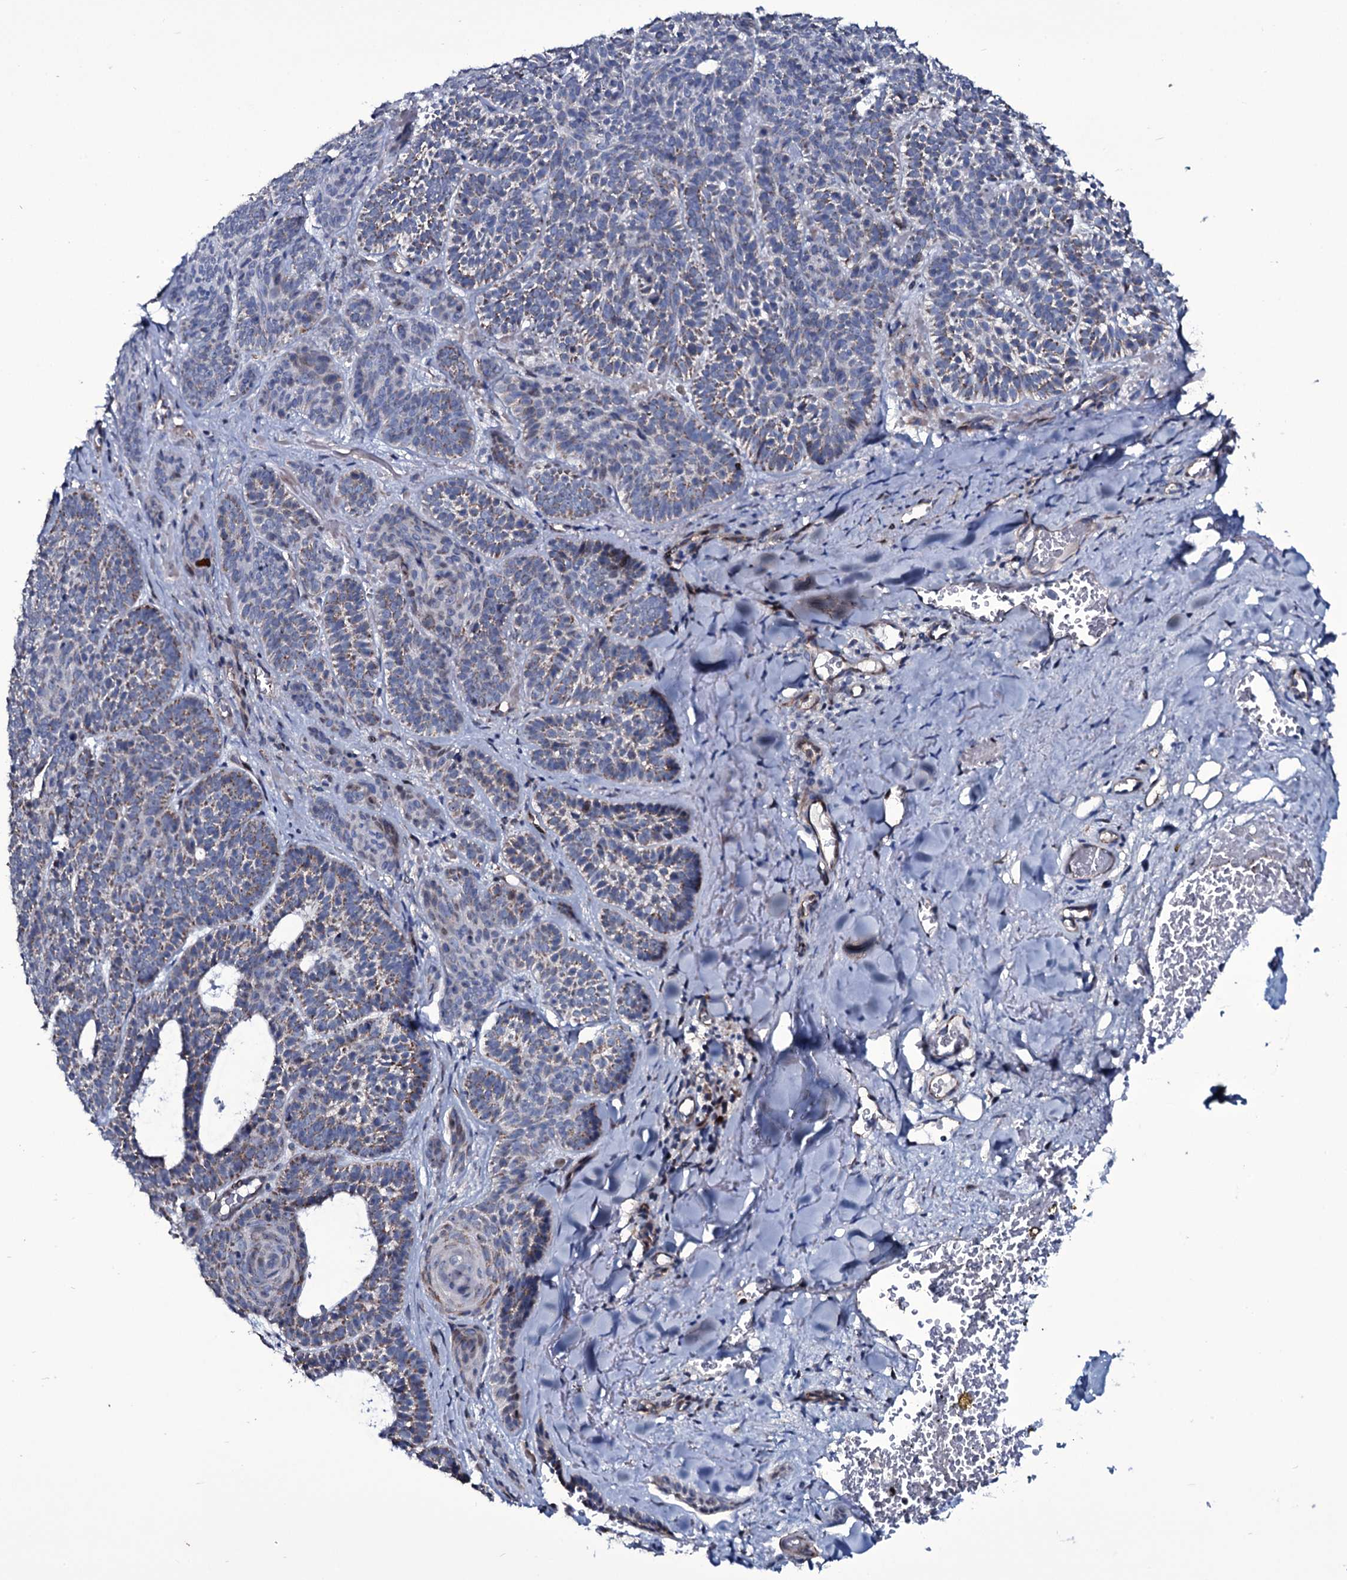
{"staining": {"intensity": "weak", "quantity": "25%-75%", "location": "cytoplasmic/membranous"}, "tissue": "skin cancer", "cell_type": "Tumor cells", "image_type": "cancer", "snomed": [{"axis": "morphology", "description": "Basal cell carcinoma"}, {"axis": "topography", "description": "Skin"}], "caption": "Weak cytoplasmic/membranous protein positivity is present in approximately 25%-75% of tumor cells in skin basal cell carcinoma. (IHC, brightfield microscopy, high magnification).", "gene": "WIPF3", "patient": {"sex": "male", "age": 85}}